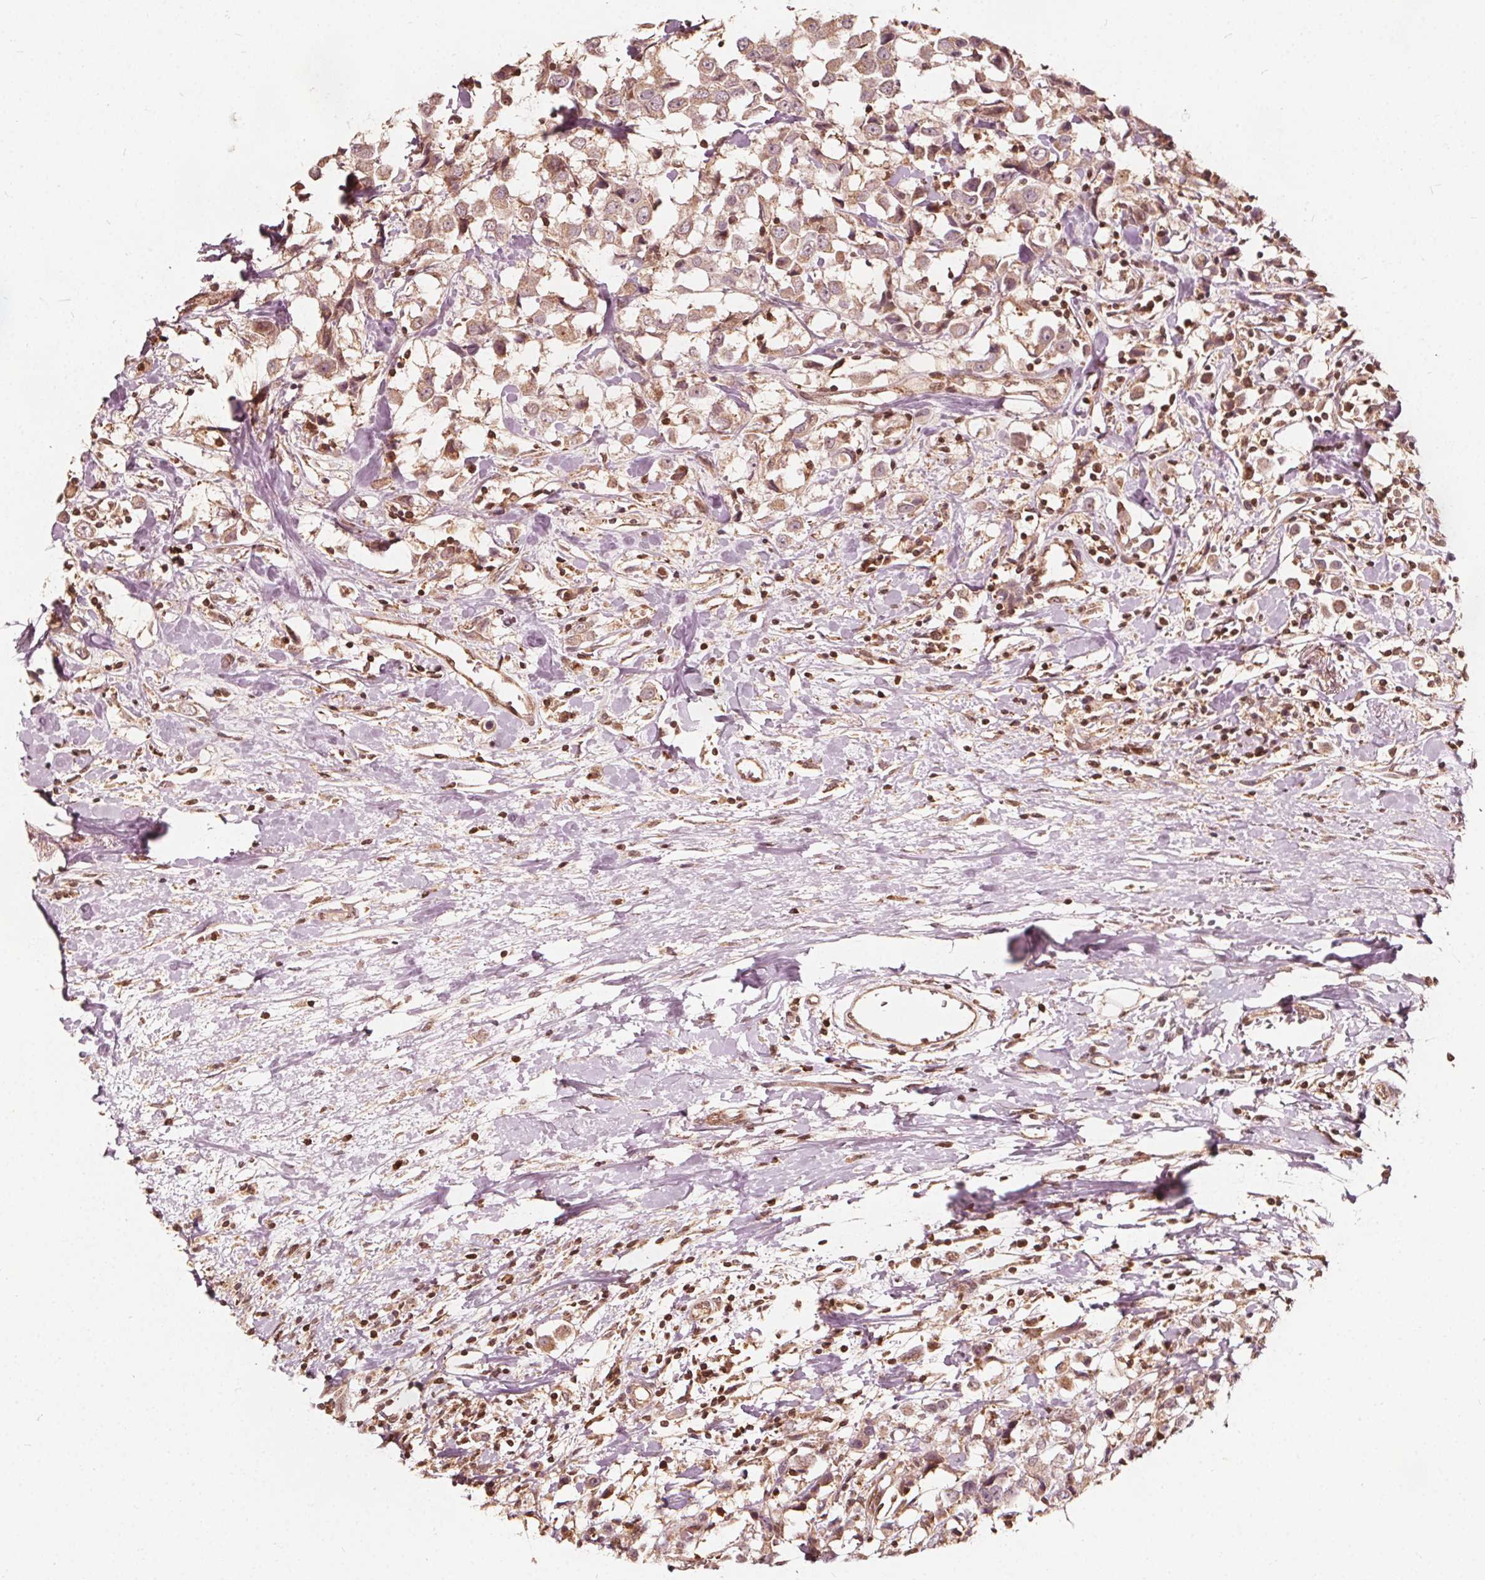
{"staining": {"intensity": "moderate", "quantity": ">75%", "location": "cytoplasmic/membranous"}, "tissue": "breast cancer", "cell_type": "Tumor cells", "image_type": "cancer", "snomed": [{"axis": "morphology", "description": "Duct carcinoma"}, {"axis": "topography", "description": "Breast"}], "caption": "DAB (3,3'-diaminobenzidine) immunohistochemical staining of breast cancer exhibits moderate cytoplasmic/membranous protein expression in about >75% of tumor cells. Immunohistochemistry (ihc) stains the protein in brown and the nuclei are stained blue.", "gene": "AIP", "patient": {"sex": "female", "age": 61}}